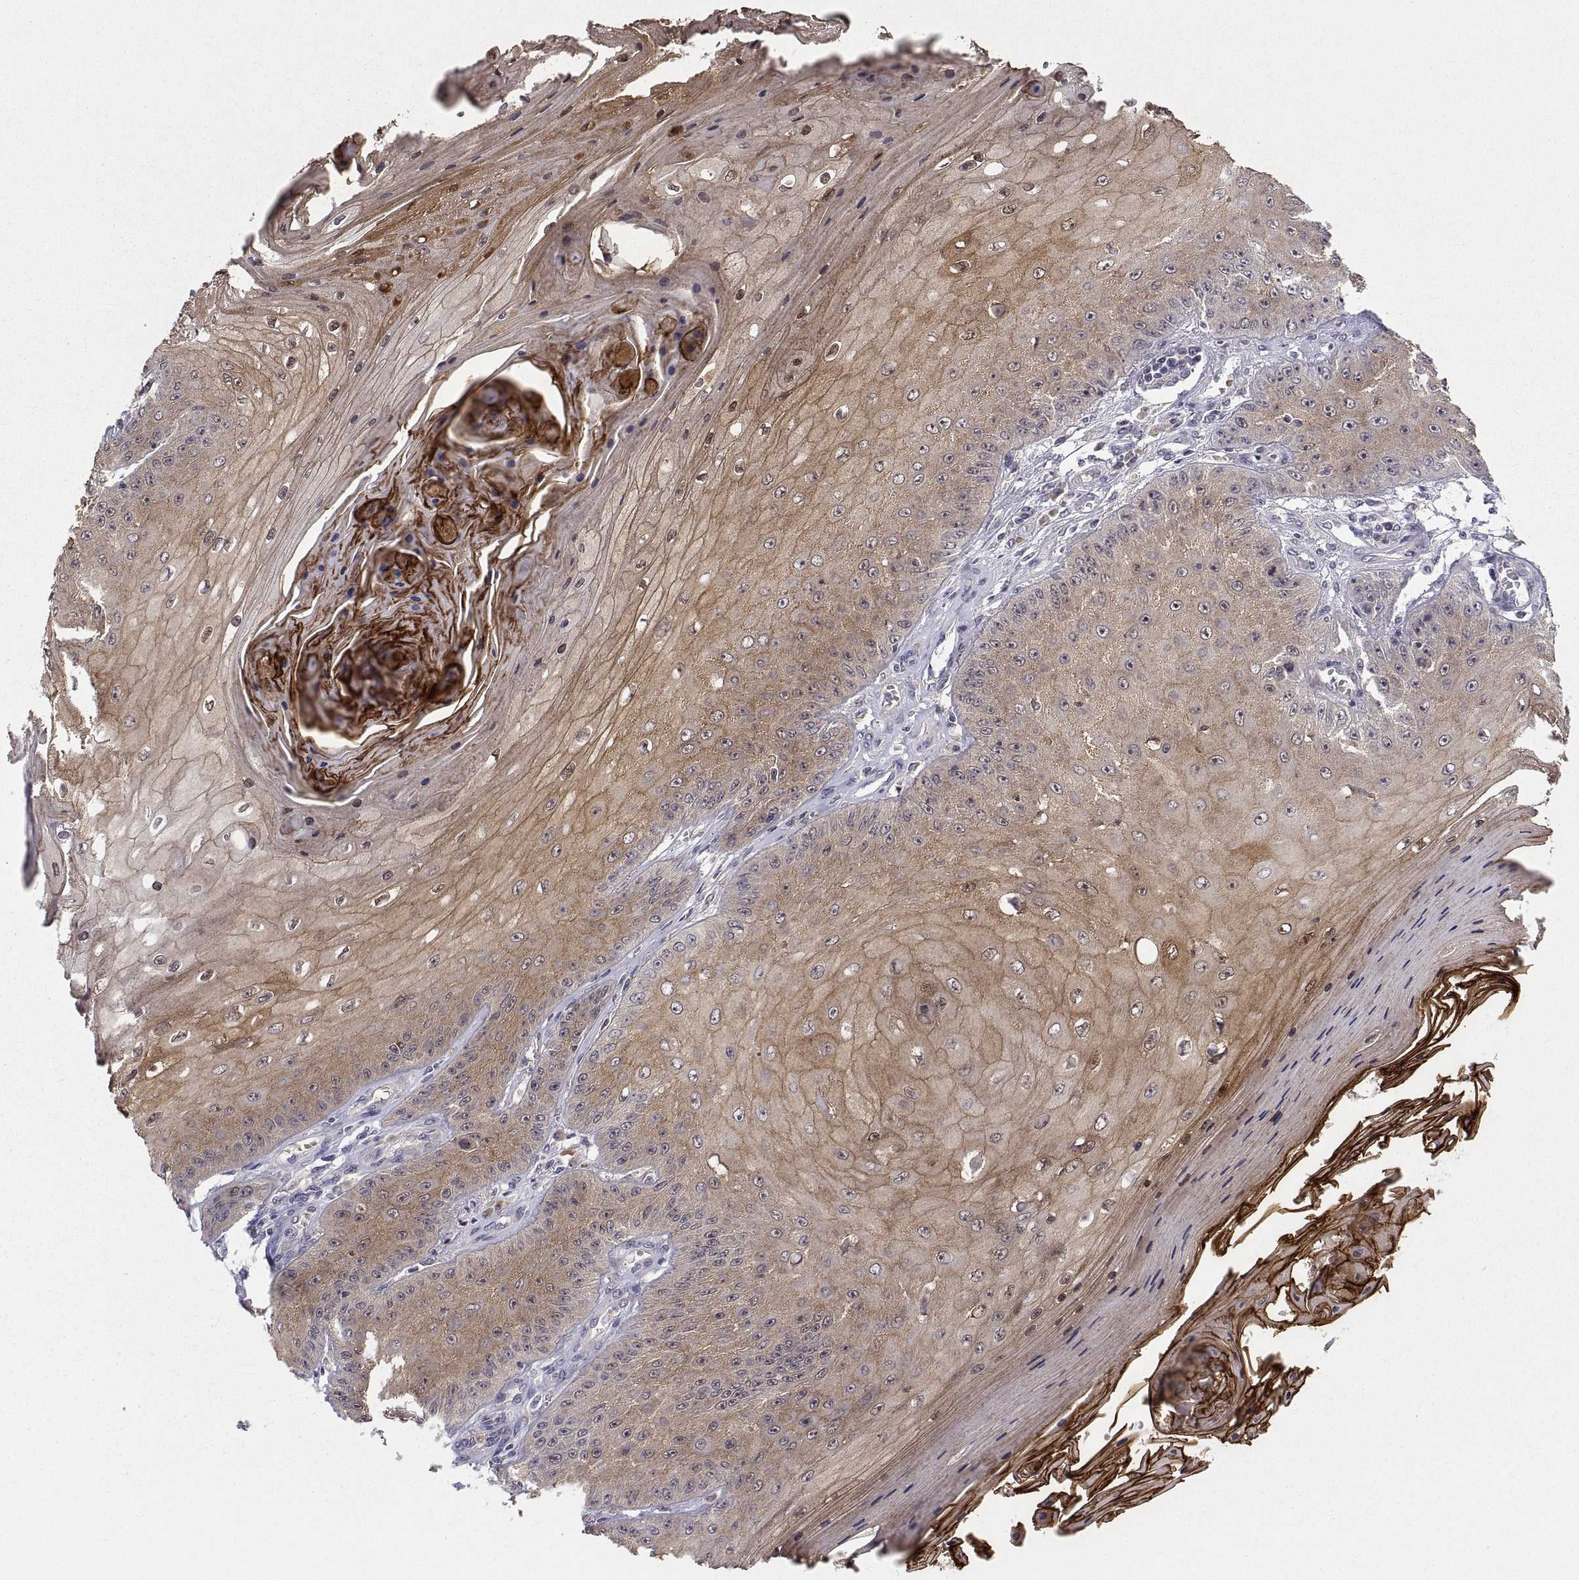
{"staining": {"intensity": "moderate", "quantity": ">75%", "location": "cytoplasmic/membranous"}, "tissue": "skin cancer", "cell_type": "Tumor cells", "image_type": "cancer", "snomed": [{"axis": "morphology", "description": "Squamous cell carcinoma, NOS"}, {"axis": "topography", "description": "Skin"}], "caption": "Protein expression analysis of squamous cell carcinoma (skin) reveals moderate cytoplasmic/membranous positivity in approximately >75% of tumor cells. (DAB IHC with brightfield microscopy, high magnification).", "gene": "PKP1", "patient": {"sex": "male", "age": 70}}